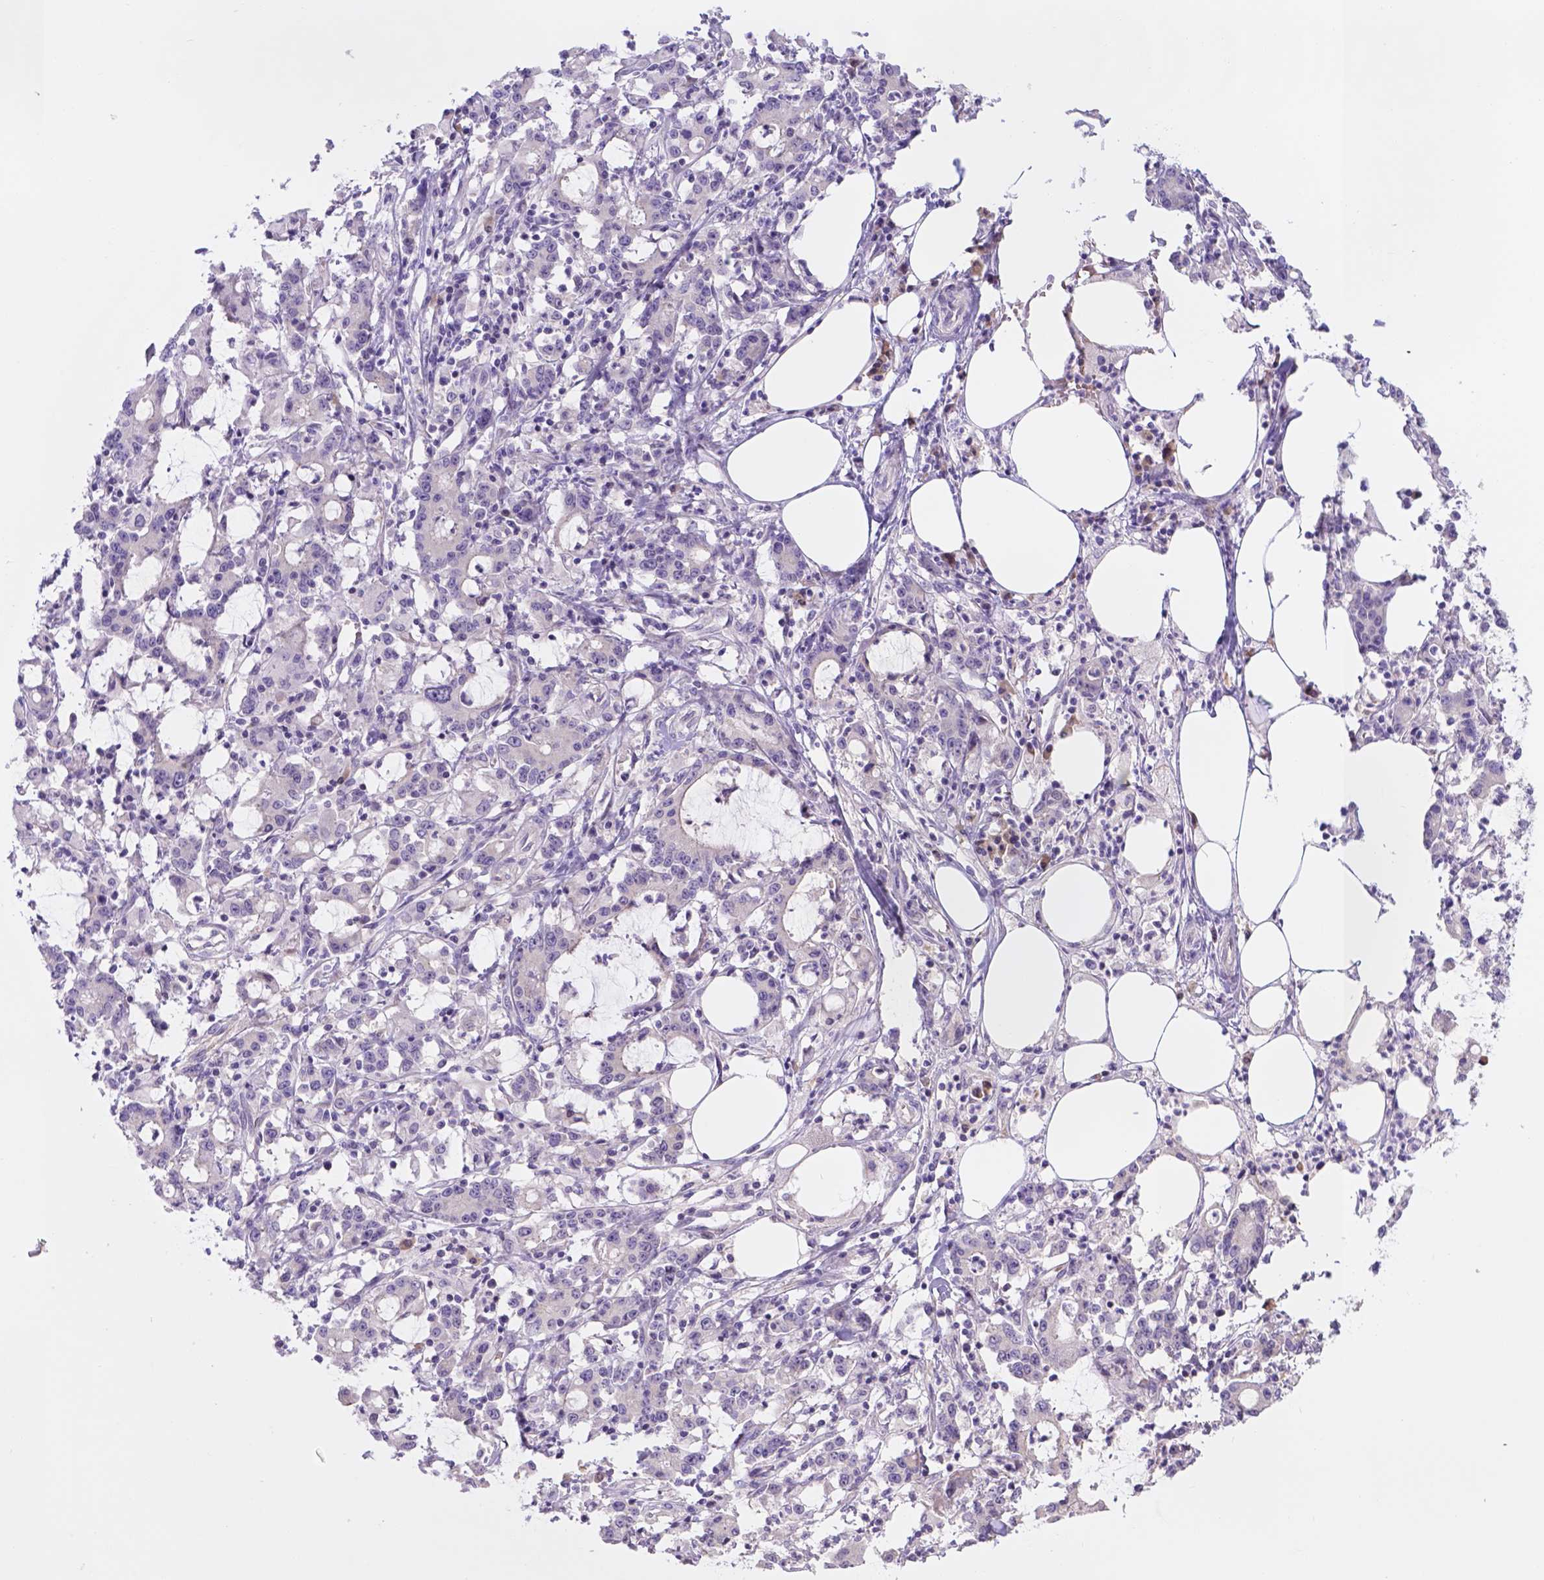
{"staining": {"intensity": "negative", "quantity": "none", "location": "none"}, "tissue": "stomach cancer", "cell_type": "Tumor cells", "image_type": "cancer", "snomed": [{"axis": "morphology", "description": "Adenocarcinoma, NOS"}, {"axis": "topography", "description": "Stomach, upper"}], "caption": "Photomicrograph shows no protein expression in tumor cells of stomach adenocarcinoma tissue.", "gene": "CD96", "patient": {"sex": "male", "age": 68}}